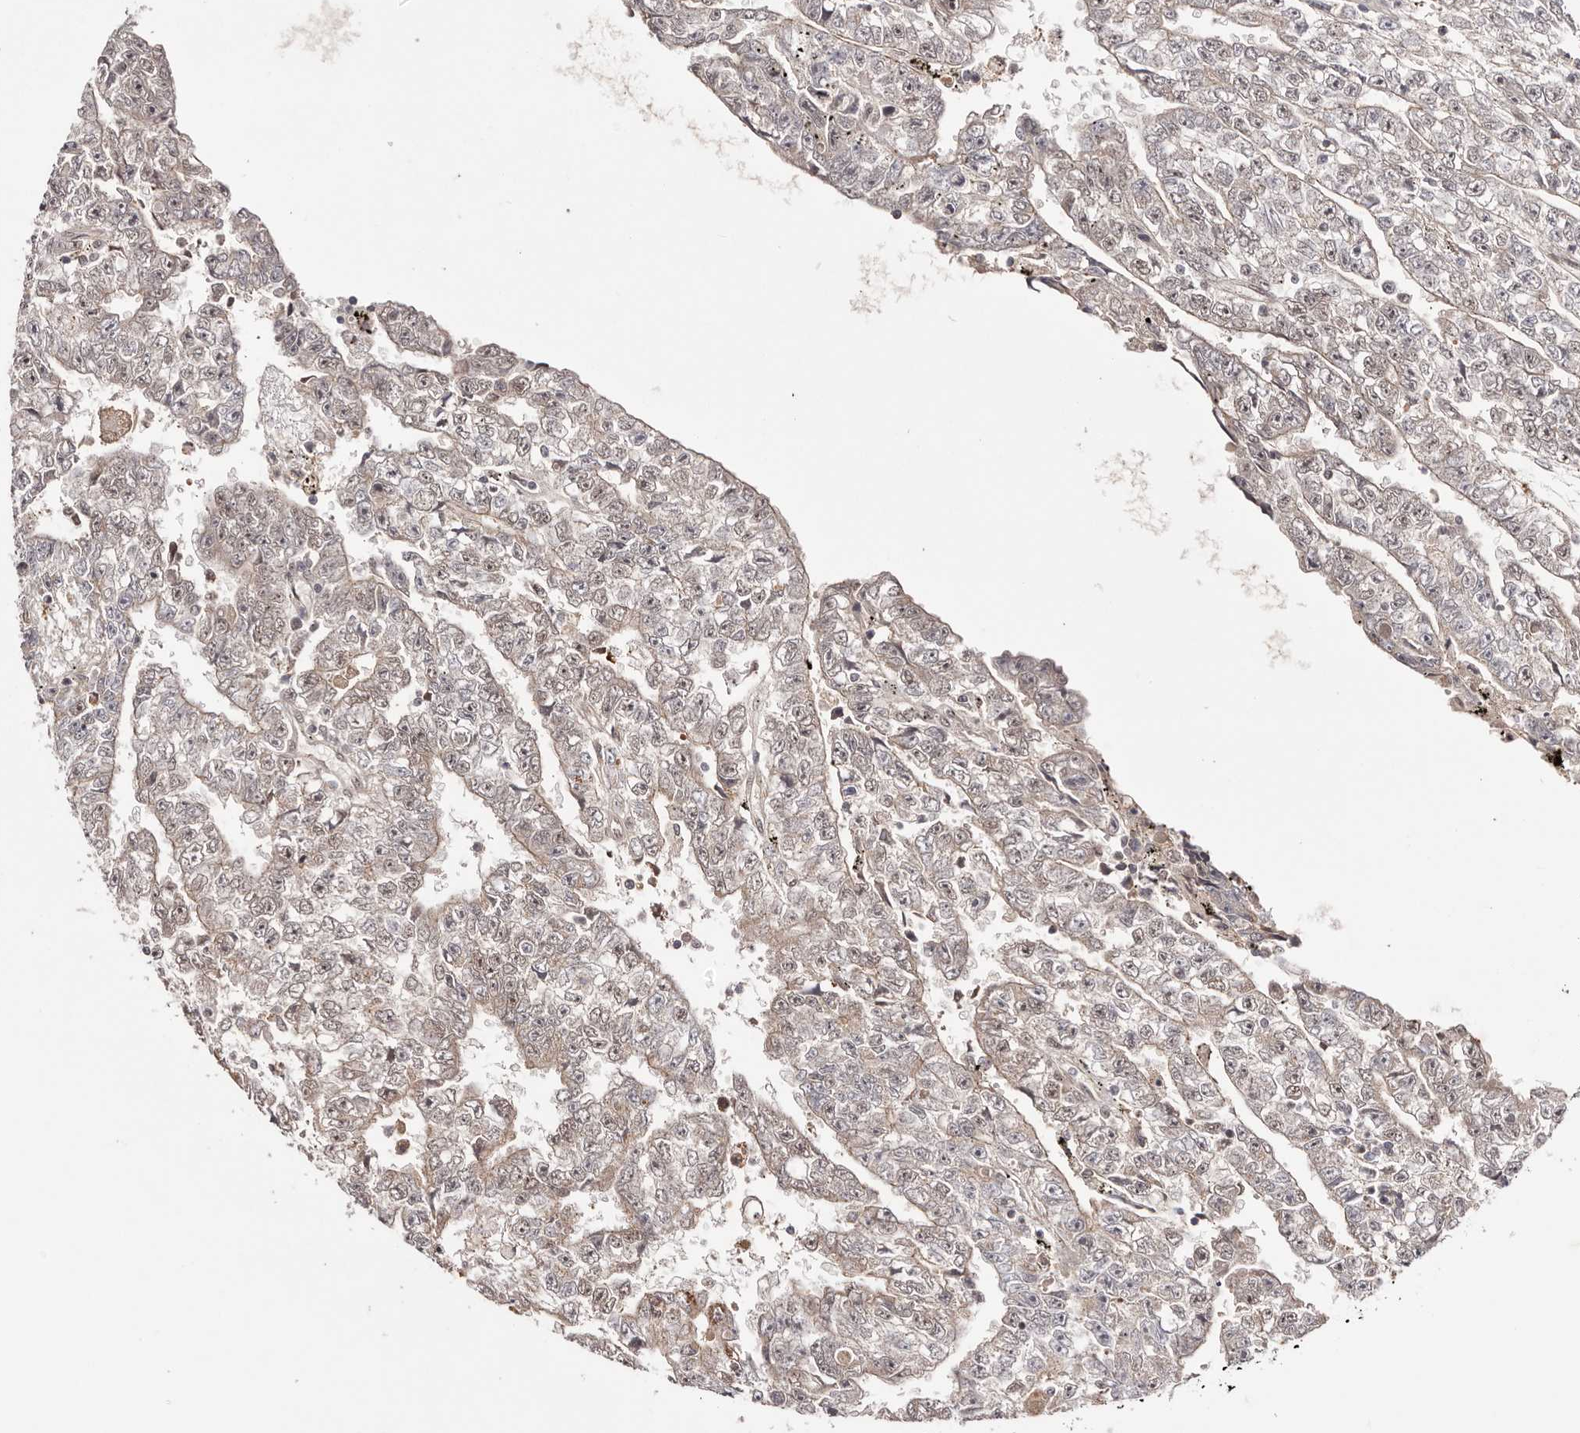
{"staining": {"intensity": "weak", "quantity": "25%-75%", "location": "nuclear"}, "tissue": "testis cancer", "cell_type": "Tumor cells", "image_type": "cancer", "snomed": [{"axis": "morphology", "description": "Carcinoma, Embryonal, NOS"}, {"axis": "topography", "description": "Testis"}], "caption": "Testis cancer (embryonal carcinoma) tissue reveals weak nuclear expression in about 25%-75% of tumor cells", "gene": "EGR3", "patient": {"sex": "male", "age": 25}}